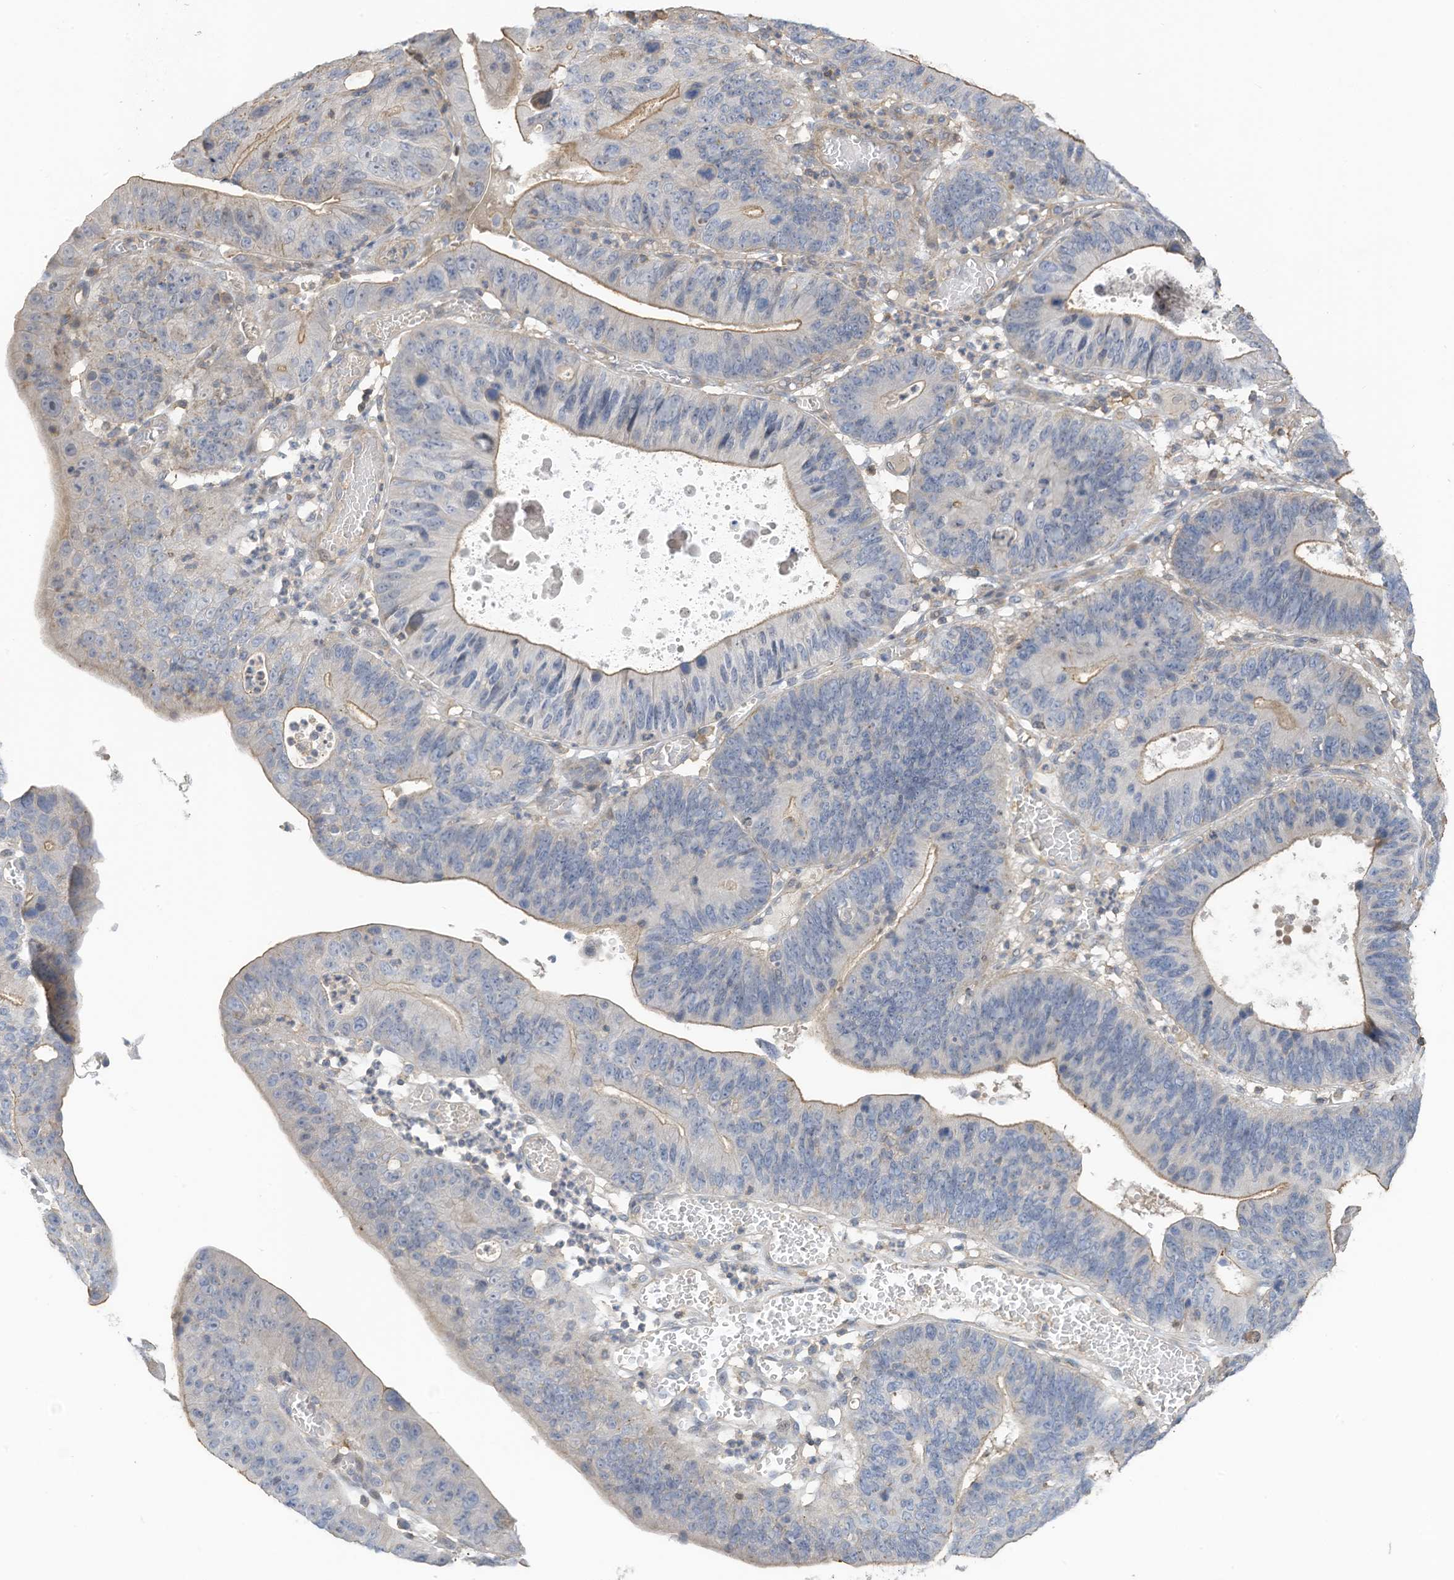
{"staining": {"intensity": "weak", "quantity": "<25%", "location": "cytoplasmic/membranous"}, "tissue": "stomach cancer", "cell_type": "Tumor cells", "image_type": "cancer", "snomed": [{"axis": "morphology", "description": "Adenocarcinoma, NOS"}, {"axis": "topography", "description": "Stomach"}], "caption": "Tumor cells show no significant protein positivity in stomach adenocarcinoma. (DAB immunohistochemistry (IHC) with hematoxylin counter stain).", "gene": "SLFN14", "patient": {"sex": "male", "age": 59}}